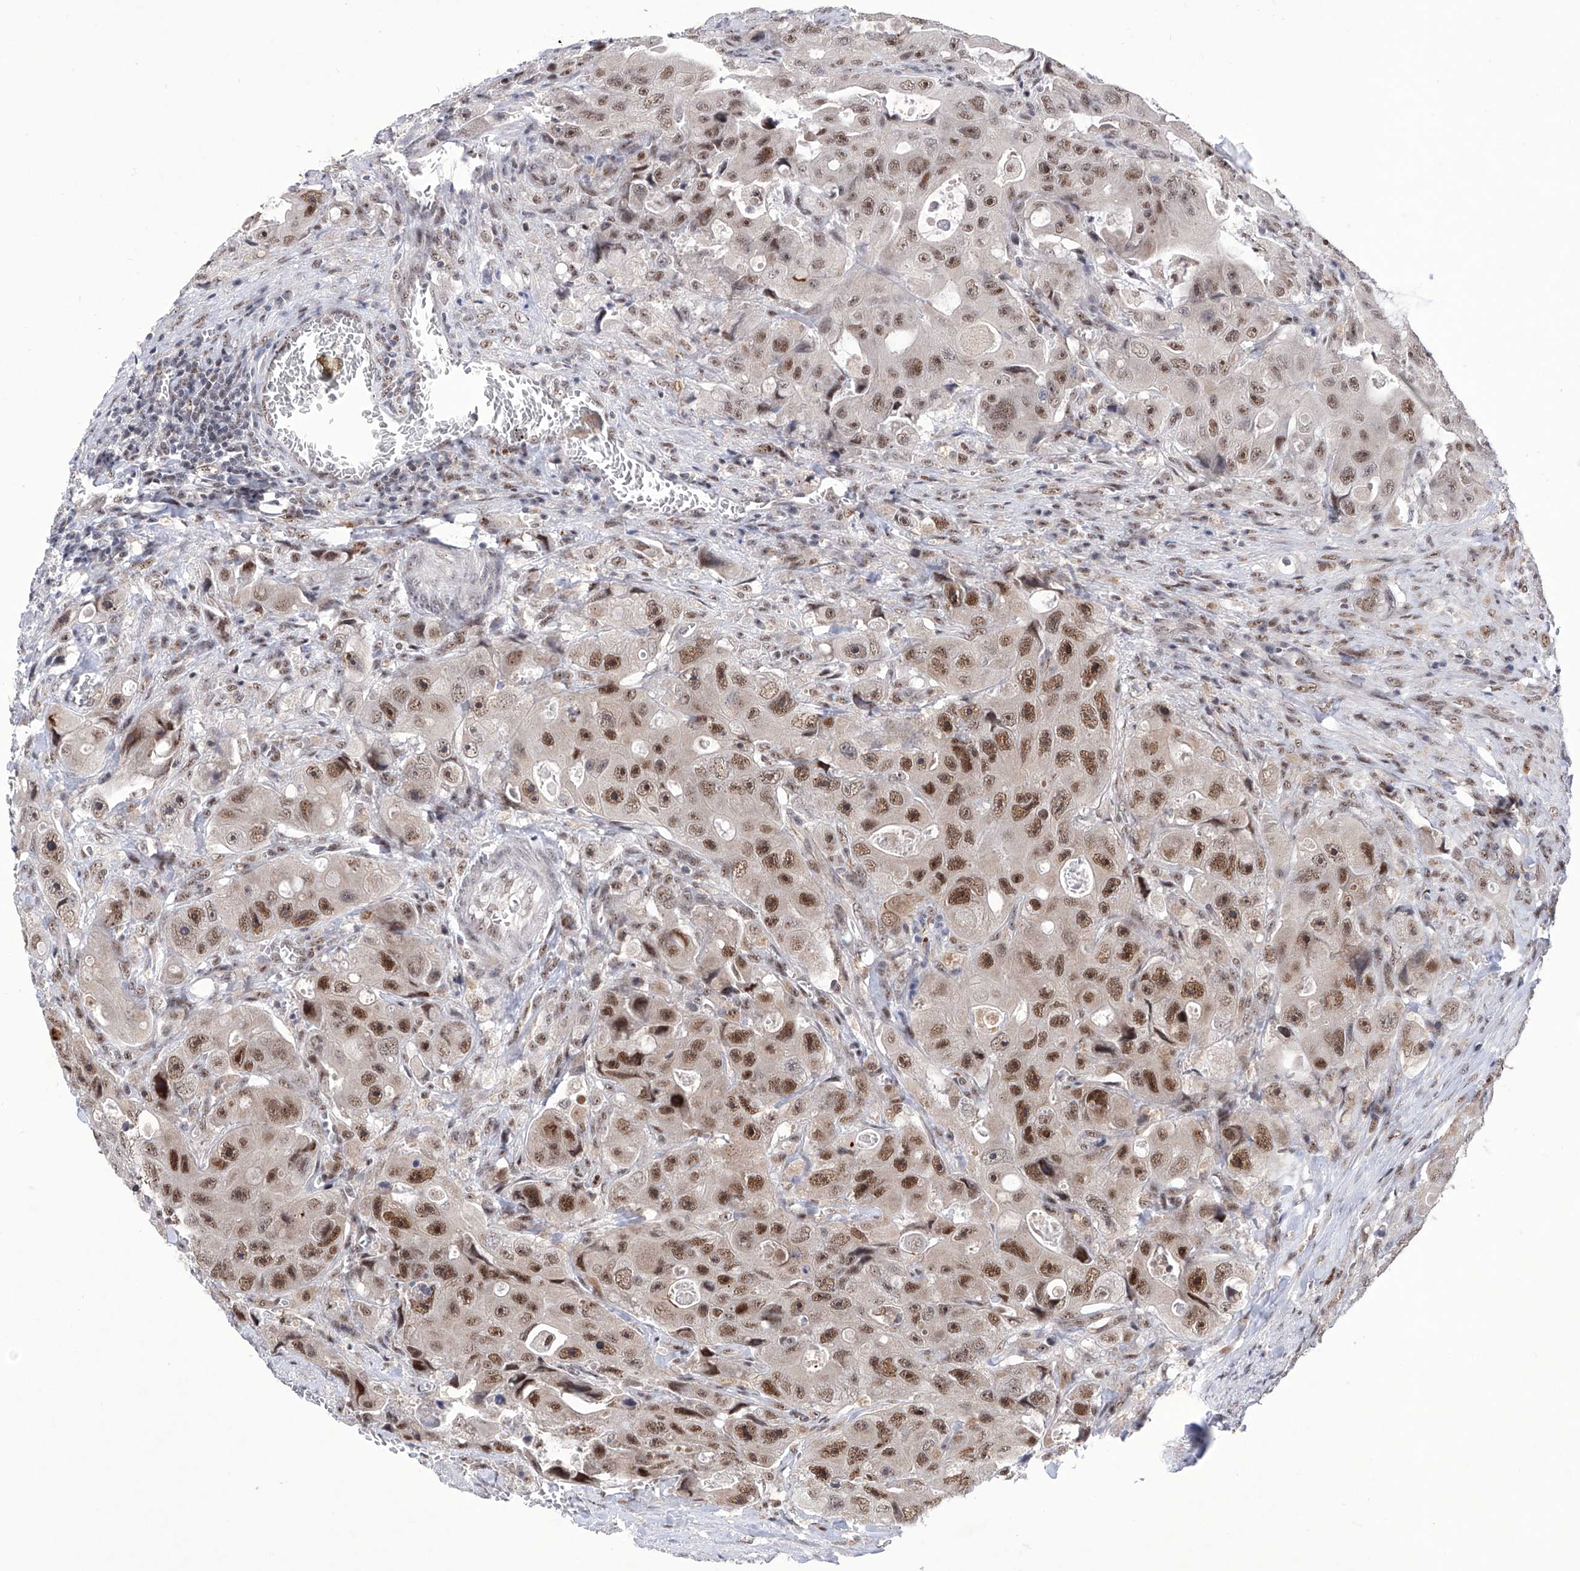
{"staining": {"intensity": "moderate", "quantity": ">75%", "location": "nuclear"}, "tissue": "colorectal cancer", "cell_type": "Tumor cells", "image_type": "cancer", "snomed": [{"axis": "morphology", "description": "Adenocarcinoma, NOS"}, {"axis": "topography", "description": "Colon"}], "caption": "A photomicrograph of colorectal cancer (adenocarcinoma) stained for a protein reveals moderate nuclear brown staining in tumor cells.", "gene": "RAD54L", "patient": {"sex": "female", "age": 46}}